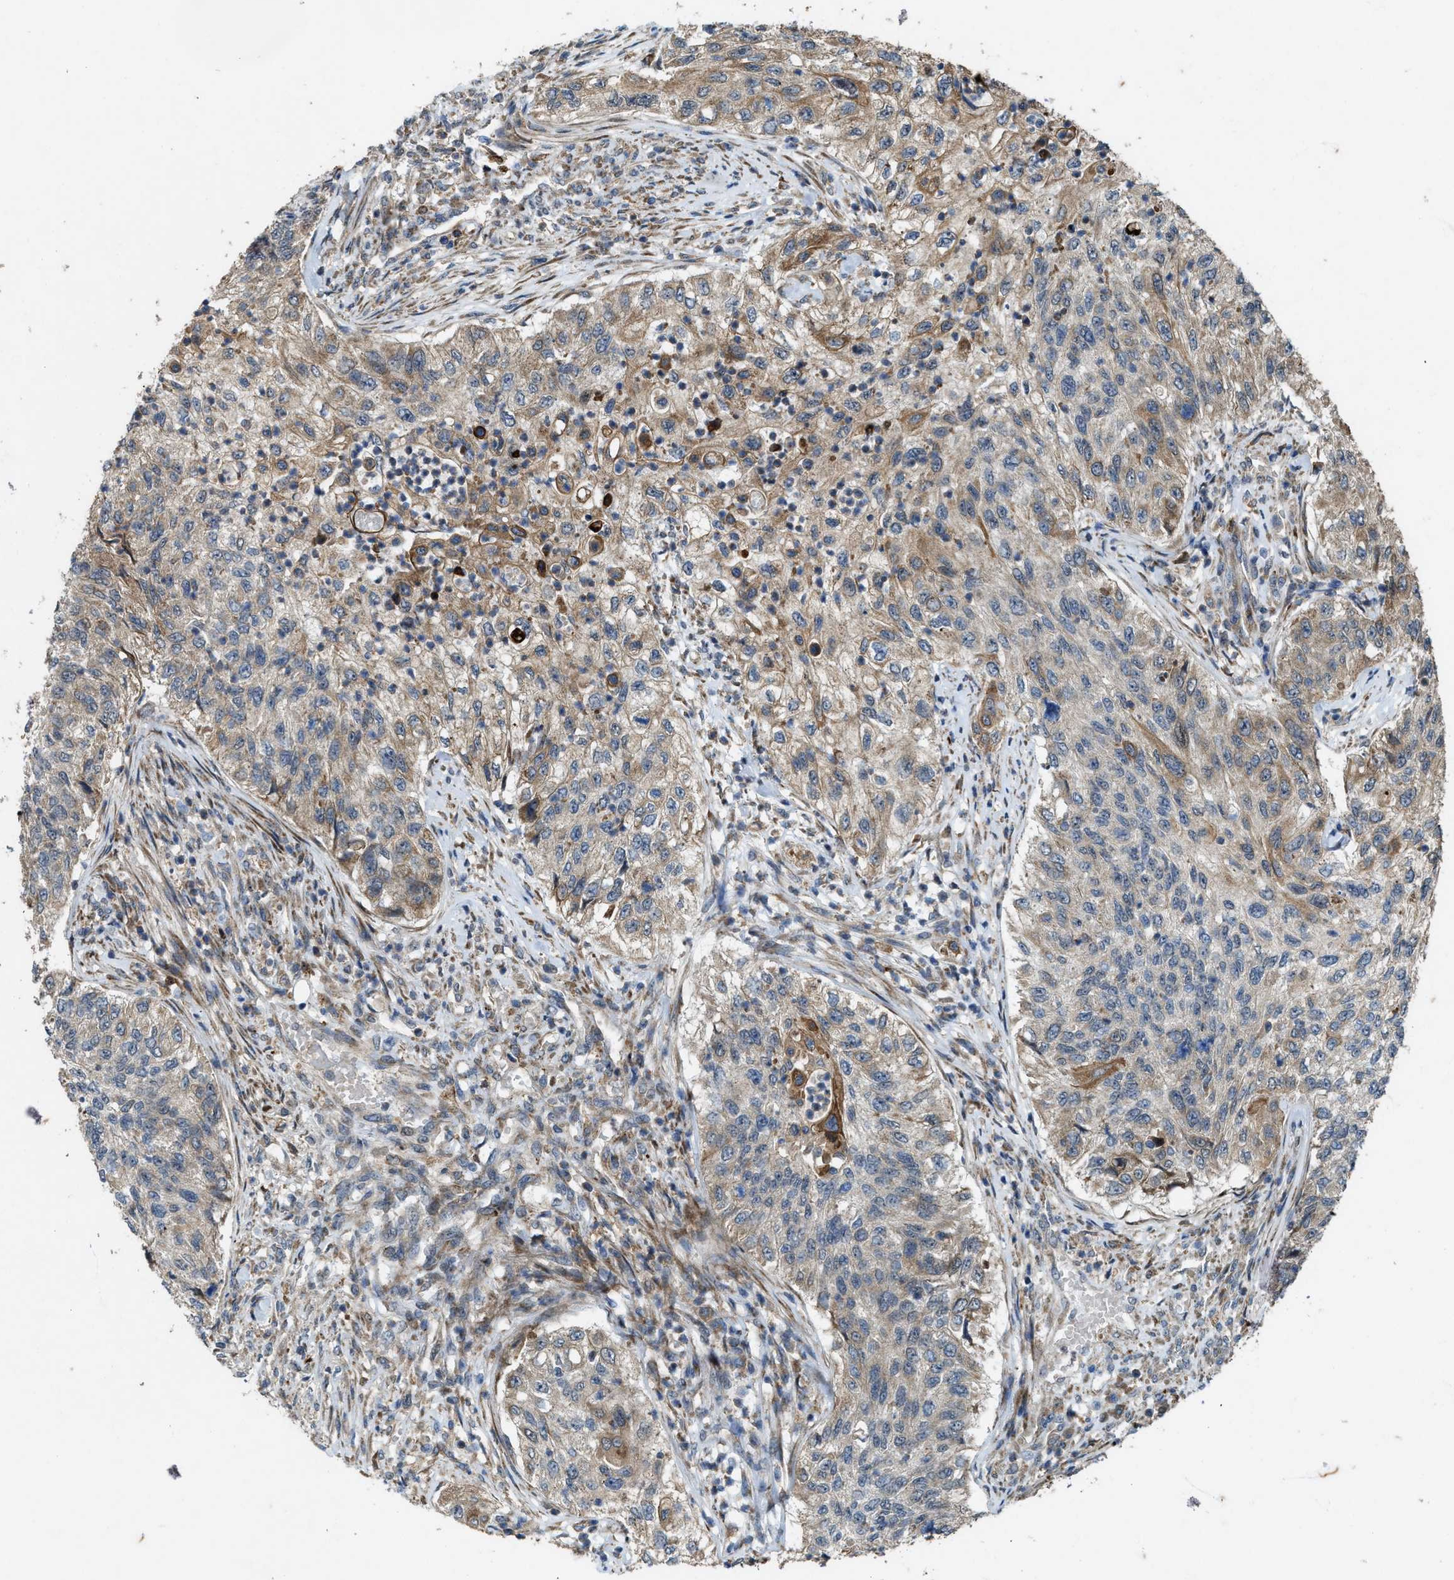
{"staining": {"intensity": "weak", "quantity": "25%-75%", "location": "cytoplasmic/membranous"}, "tissue": "urothelial cancer", "cell_type": "Tumor cells", "image_type": "cancer", "snomed": [{"axis": "morphology", "description": "Urothelial carcinoma, High grade"}, {"axis": "topography", "description": "Urinary bladder"}], "caption": "Immunohistochemical staining of human urothelial cancer demonstrates low levels of weak cytoplasmic/membranous protein positivity in approximately 25%-75% of tumor cells.", "gene": "LRRC72", "patient": {"sex": "female", "age": 60}}